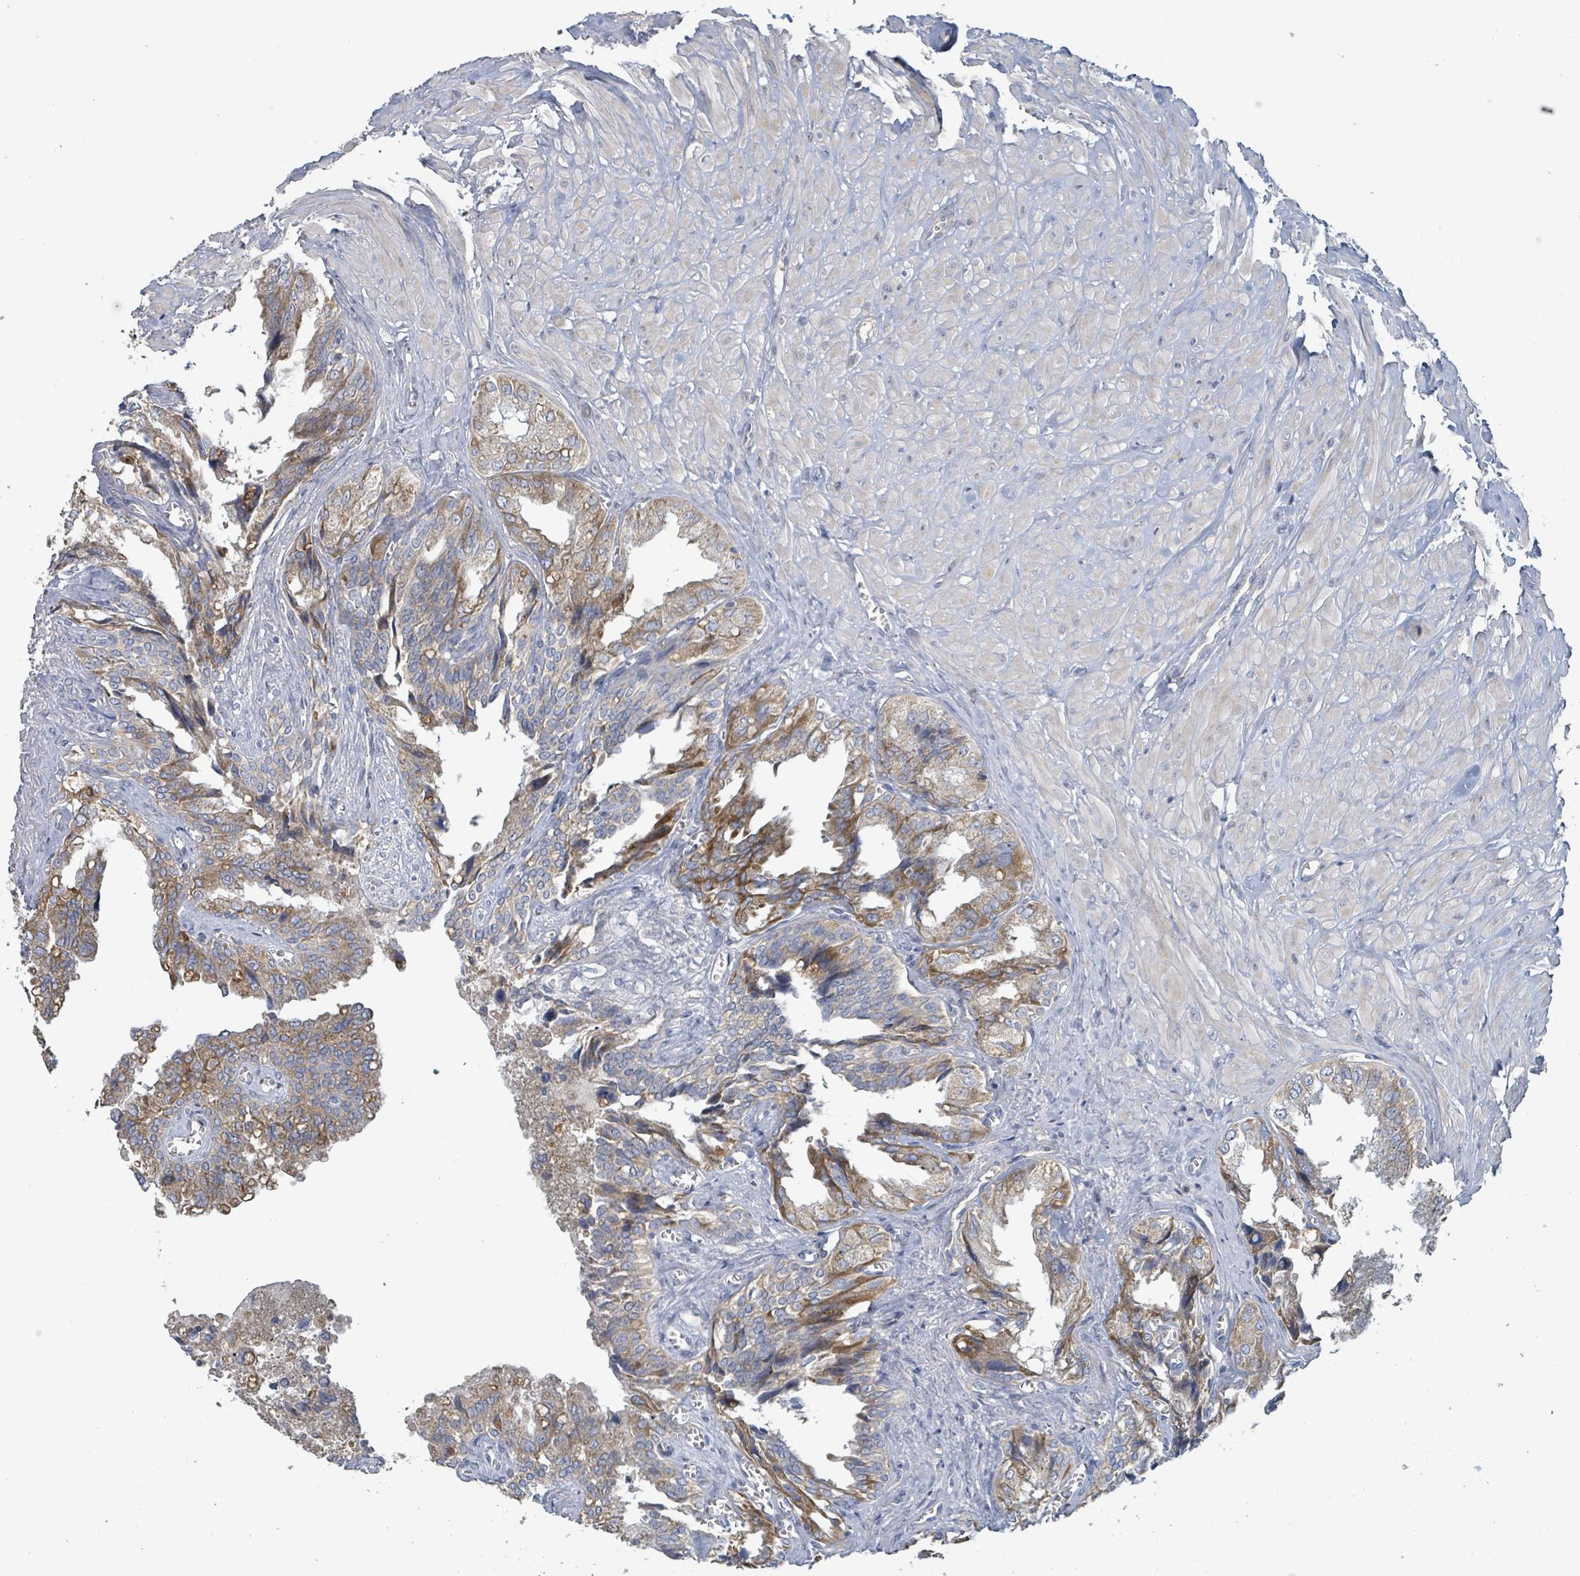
{"staining": {"intensity": "moderate", "quantity": "25%-75%", "location": "cytoplasmic/membranous"}, "tissue": "seminal vesicle", "cell_type": "Glandular cells", "image_type": "normal", "snomed": [{"axis": "morphology", "description": "Normal tissue, NOS"}, {"axis": "topography", "description": "Seminal veicle"}], "caption": "Immunohistochemistry of benign seminal vesicle demonstrates medium levels of moderate cytoplasmic/membranous expression in approximately 25%-75% of glandular cells. (brown staining indicates protein expression, while blue staining denotes nuclei).", "gene": "RPL32", "patient": {"sex": "male", "age": 67}}